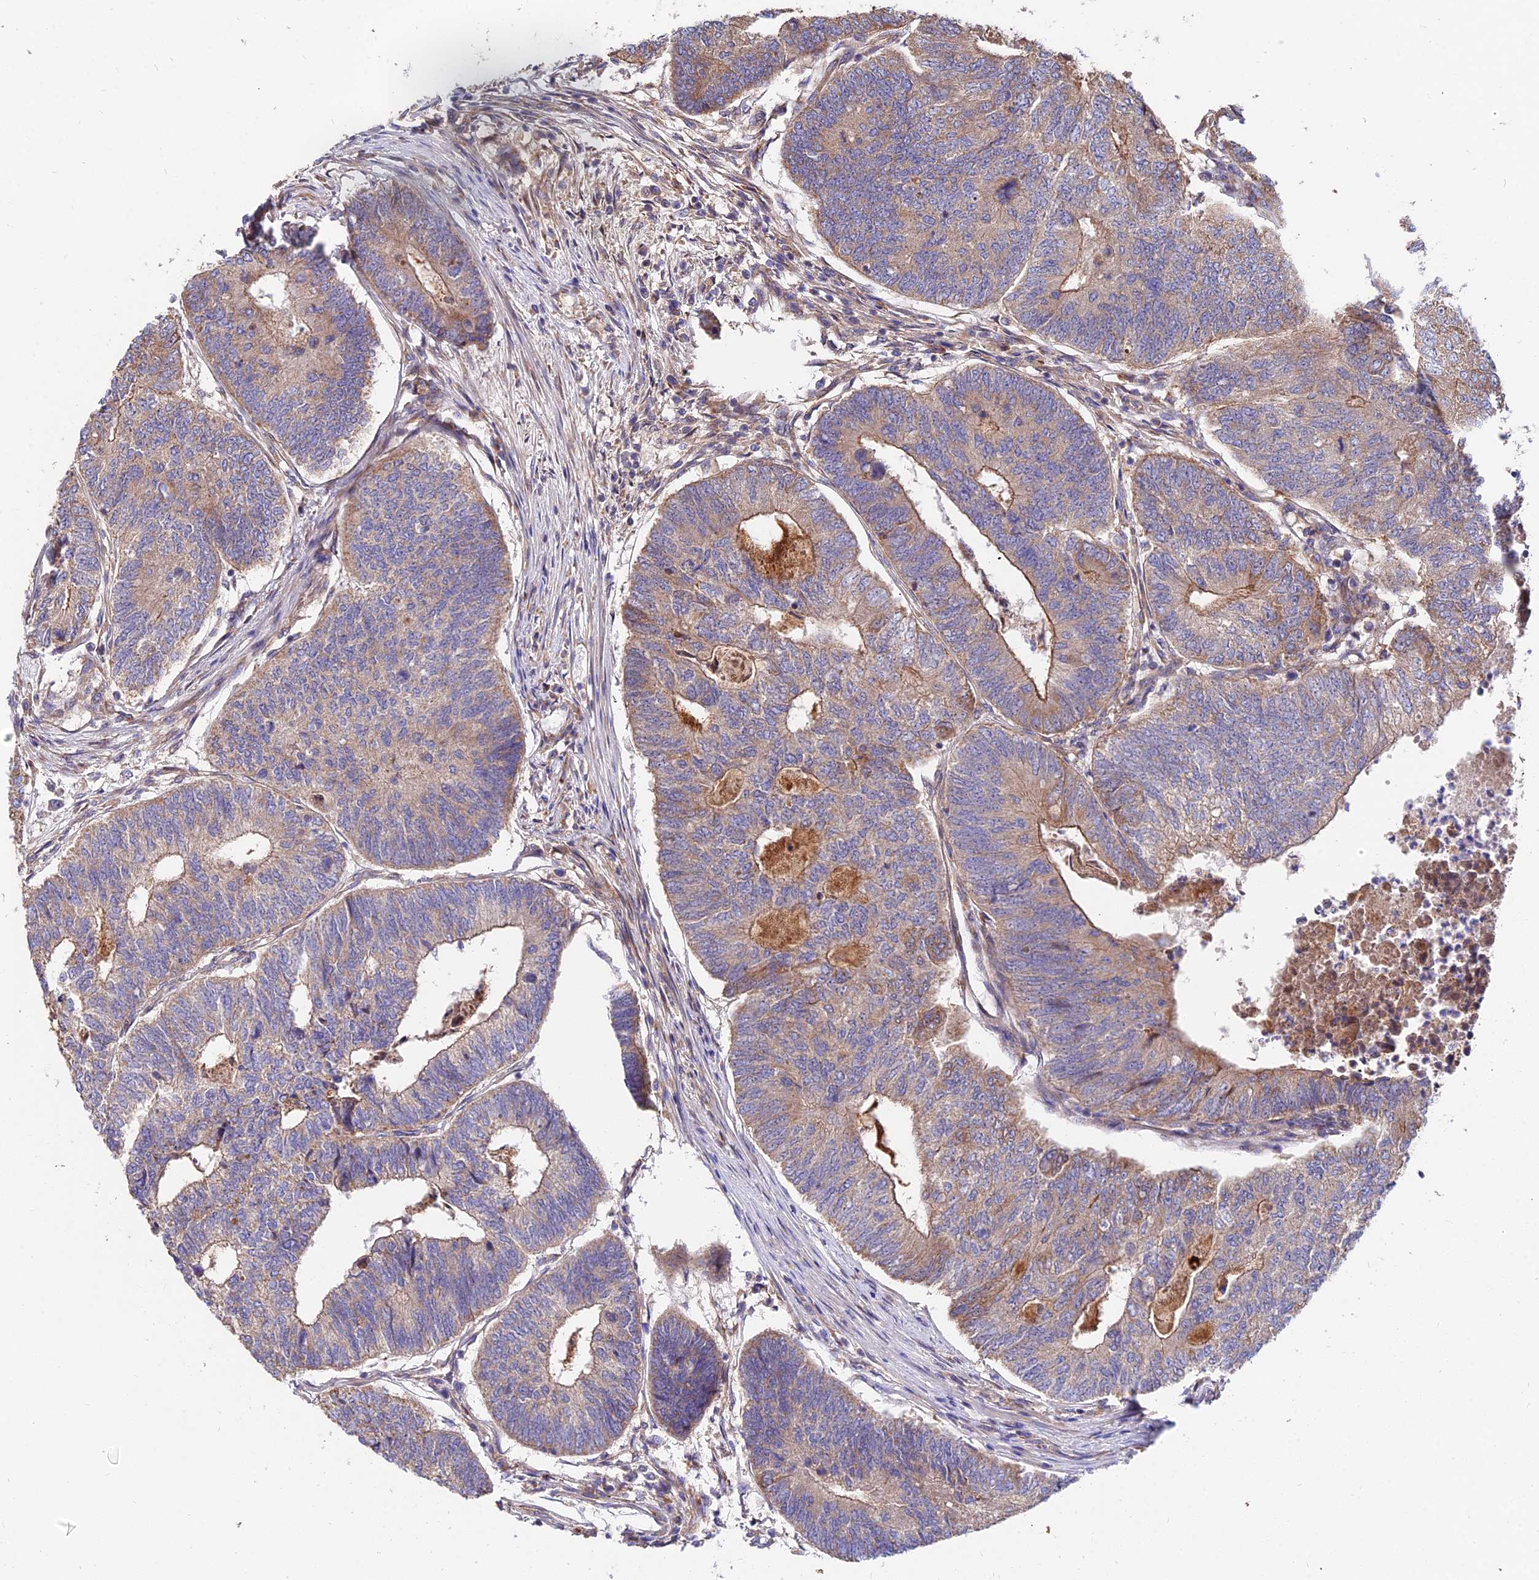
{"staining": {"intensity": "moderate", "quantity": "25%-75%", "location": "cytoplasmic/membranous"}, "tissue": "colorectal cancer", "cell_type": "Tumor cells", "image_type": "cancer", "snomed": [{"axis": "morphology", "description": "Adenocarcinoma, NOS"}, {"axis": "topography", "description": "Colon"}], "caption": "The immunohistochemical stain highlights moderate cytoplasmic/membranous staining in tumor cells of adenocarcinoma (colorectal) tissue.", "gene": "CDC37L1", "patient": {"sex": "female", "age": 67}}